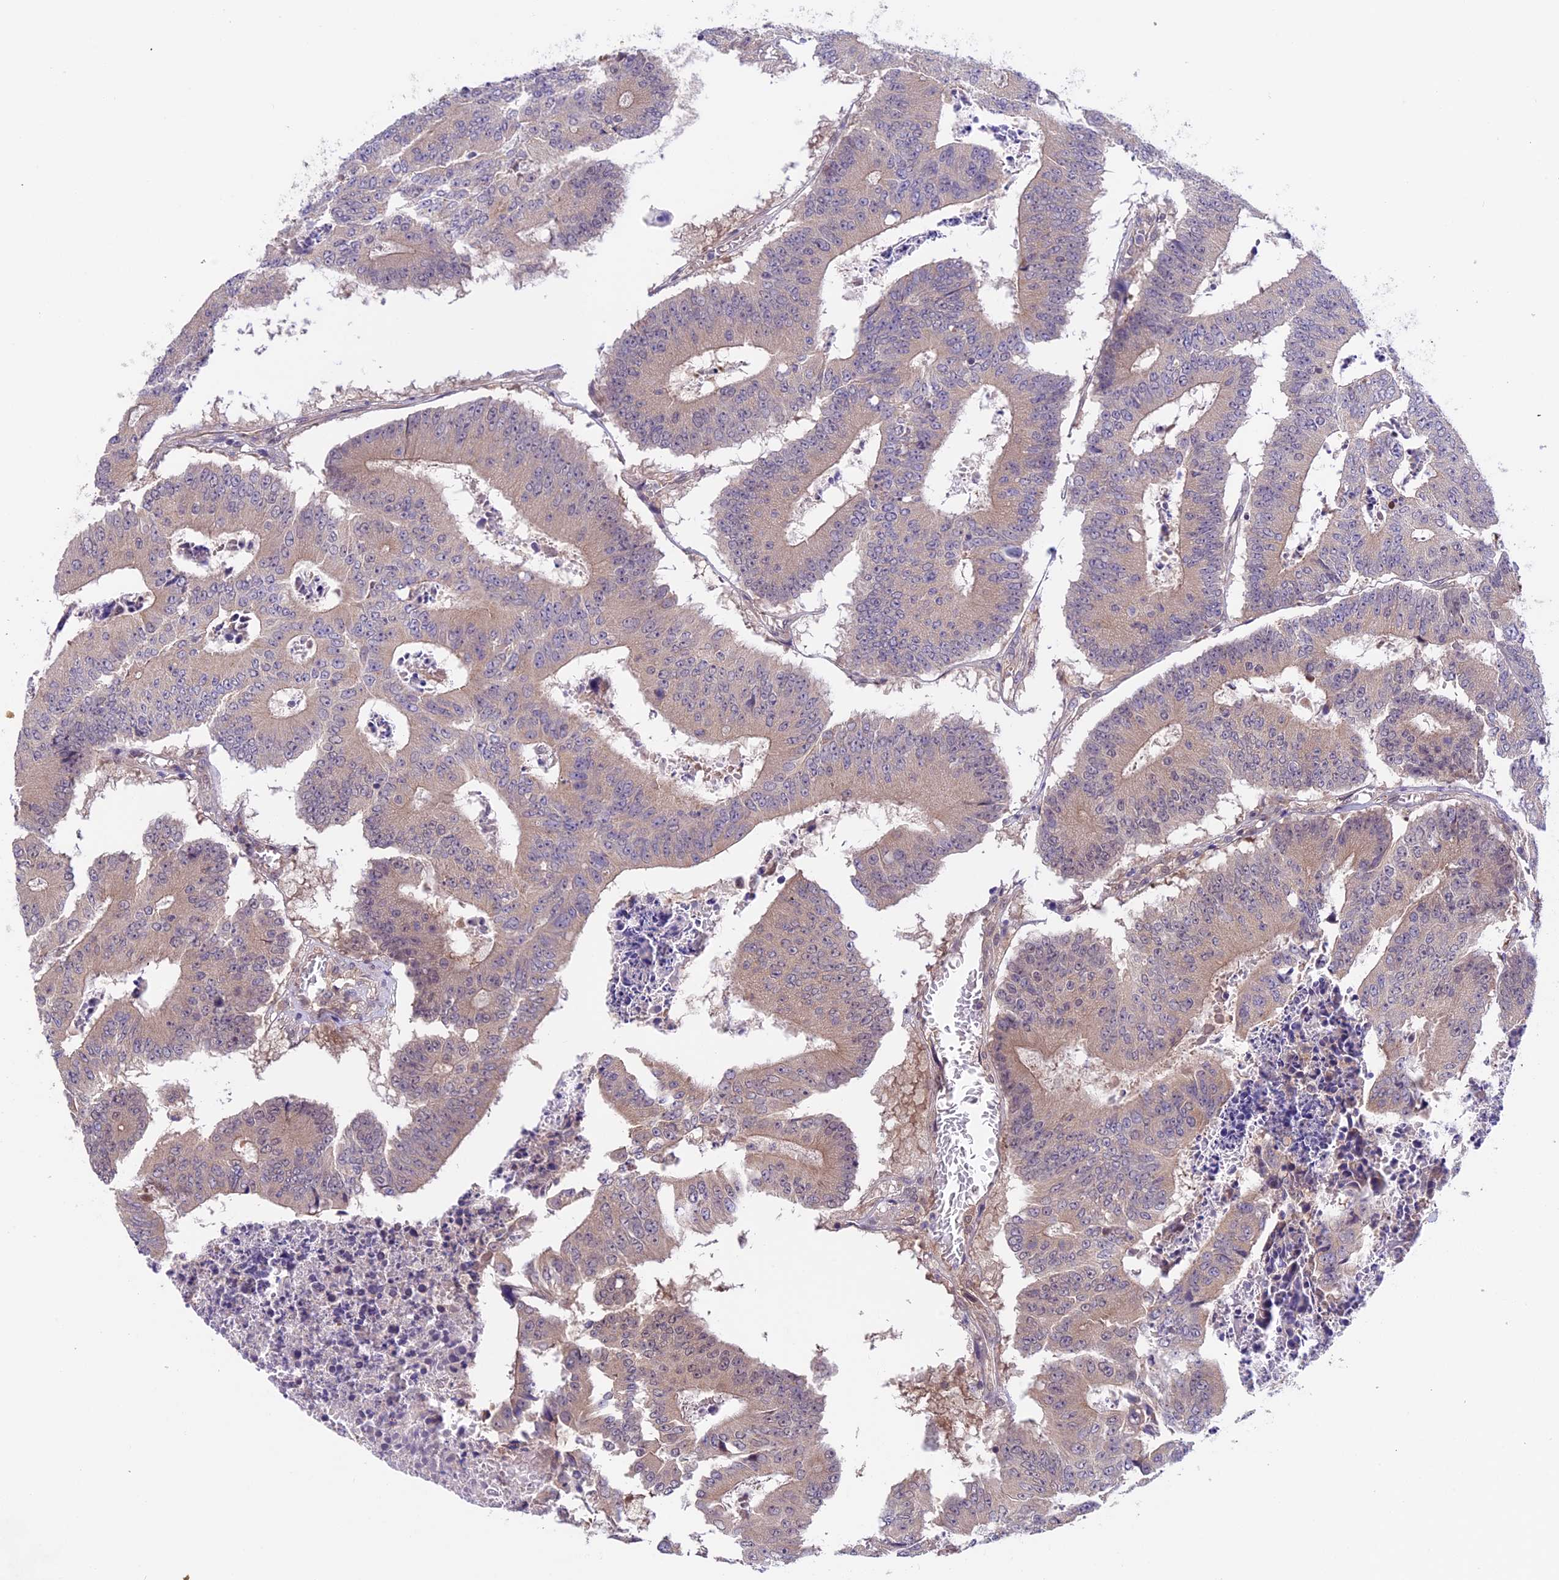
{"staining": {"intensity": "weak", "quantity": "25%-75%", "location": "cytoplasmic/membranous"}, "tissue": "colorectal cancer", "cell_type": "Tumor cells", "image_type": "cancer", "snomed": [{"axis": "morphology", "description": "Adenocarcinoma, NOS"}, {"axis": "topography", "description": "Colon"}], "caption": "The immunohistochemical stain labels weak cytoplasmic/membranous staining in tumor cells of adenocarcinoma (colorectal) tissue.", "gene": "CCDC9B", "patient": {"sex": "male", "age": 87}}